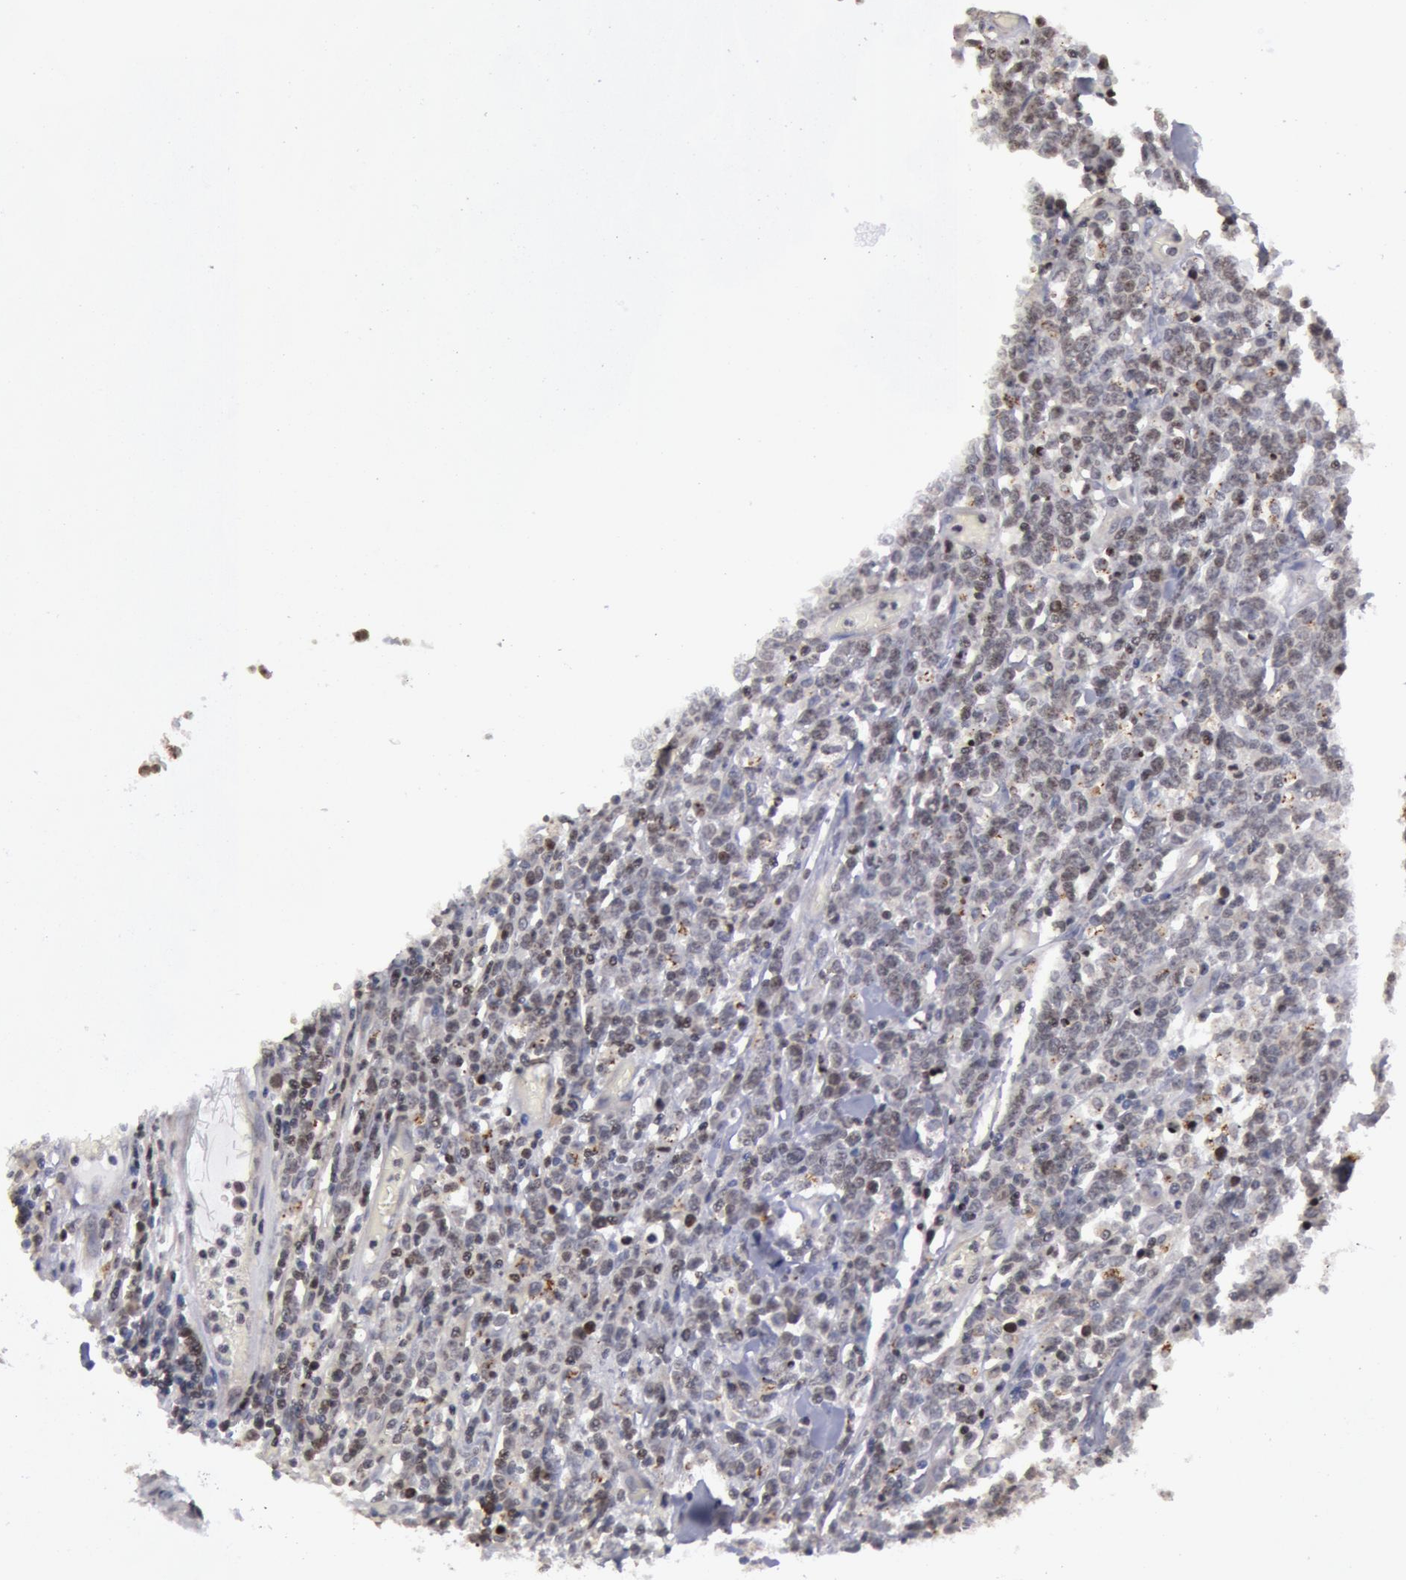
{"staining": {"intensity": "weak", "quantity": "<25%", "location": "nuclear"}, "tissue": "lymphoma", "cell_type": "Tumor cells", "image_type": "cancer", "snomed": [{"axis": "morphology", "description": "Malignant lymphoma, non-Hodgkin's type, High grade"}, {"axis": "topography", "description": "Colon"}], "caption": "Immunohistochemical staining of human malignant lymphoma, non-Hodgkin's type (high-grade) shows no significant positivity in tumor cells. (DAB (3,3'-diaminobenzidine) IHC with hematoxylin counter stain).", "gene": "ERBB2", "patient": {"sex": "male", "age": 82}}